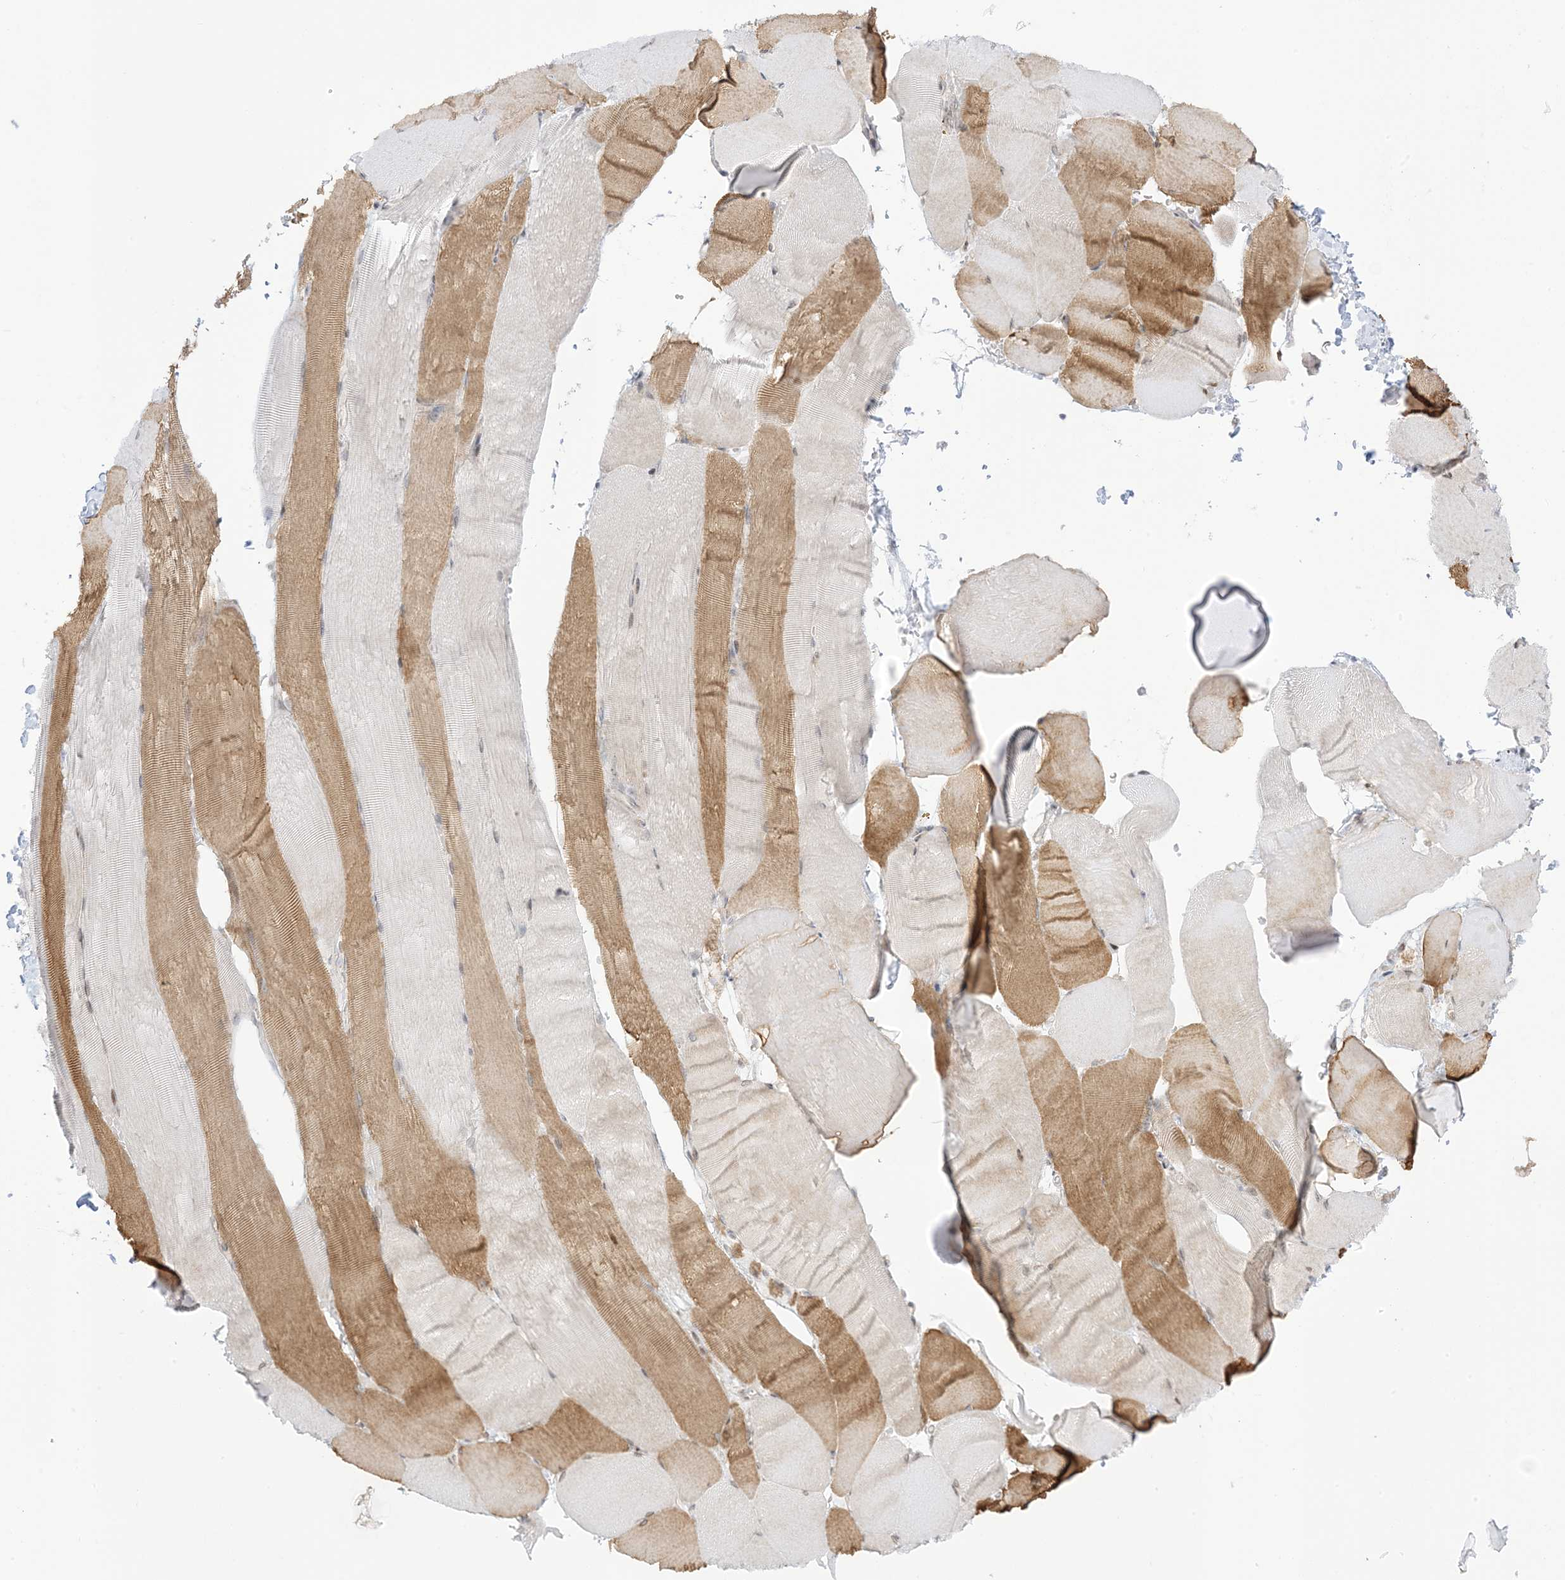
{"staining": {"intensity": "moderate", "quantity": "25%-75%", "location": "cytoplasmic/membranous,nuclear"}, "tissue": "skeletal muscle", "cell_type": "Myocytes", "image_type": "normal", "snomed": [{"axis": "morphology", "description": "Normal tissue, NOS"}, {"axis": "topography", "description": "Skeletal muscle"}, {"axis": "topography", "description": "Parathyroid gland"}], "caption": "High-magnification brightfield microscopy of normal skeletal muscle stained with DAB (brown) and counterstained with hematoxylin (blue). myocytes exhibit moderate cytoplasmic/membranous,nuclear expression is seen in about25%-75% of cells. Using DAB (3,3'-diaminobenzidine) (brown) and hematoxylin (blue) stains, captured at high magnification using brightfield microscopy.", "gene": "UBE2E2", "patient": {"sex": "female", "age": 37}}